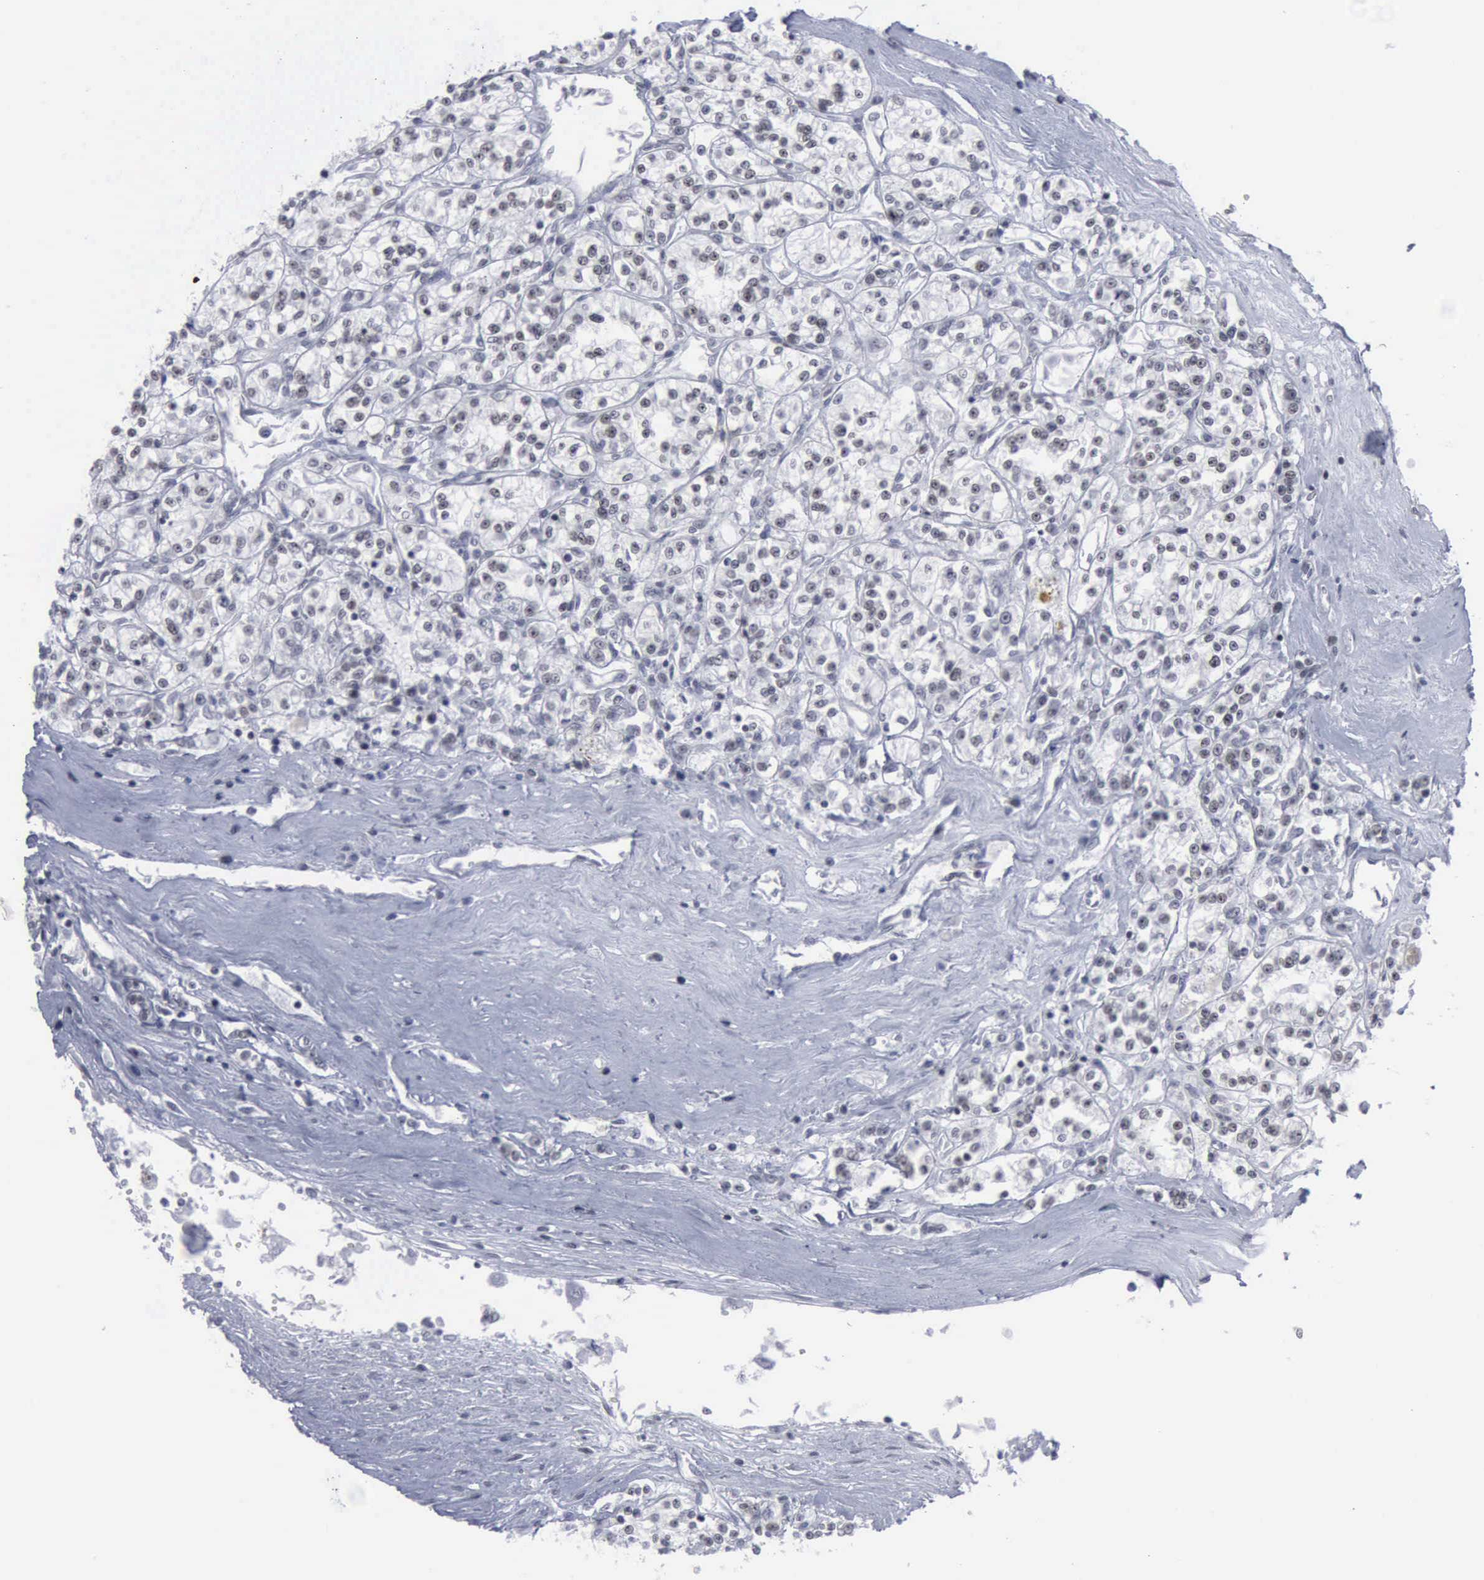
{"staining": {"intensity": "weak", "quantity": "<25%", "location": "nuclear"}, "tissue": "renal cancer", "cell_type": "Tumor cells", "image_type": "cancer", "snomed": [{"axis": "morphology", "description": "Adenocarcinoma, NOS"}, {"axis": "topography", "description": "Kidney"}], "caption": "There is no significant expression in tumor cells of renal cancer (adenocarcinoma).", "gene": "XPA", "patient": {"sex": "female", "age": 76}}